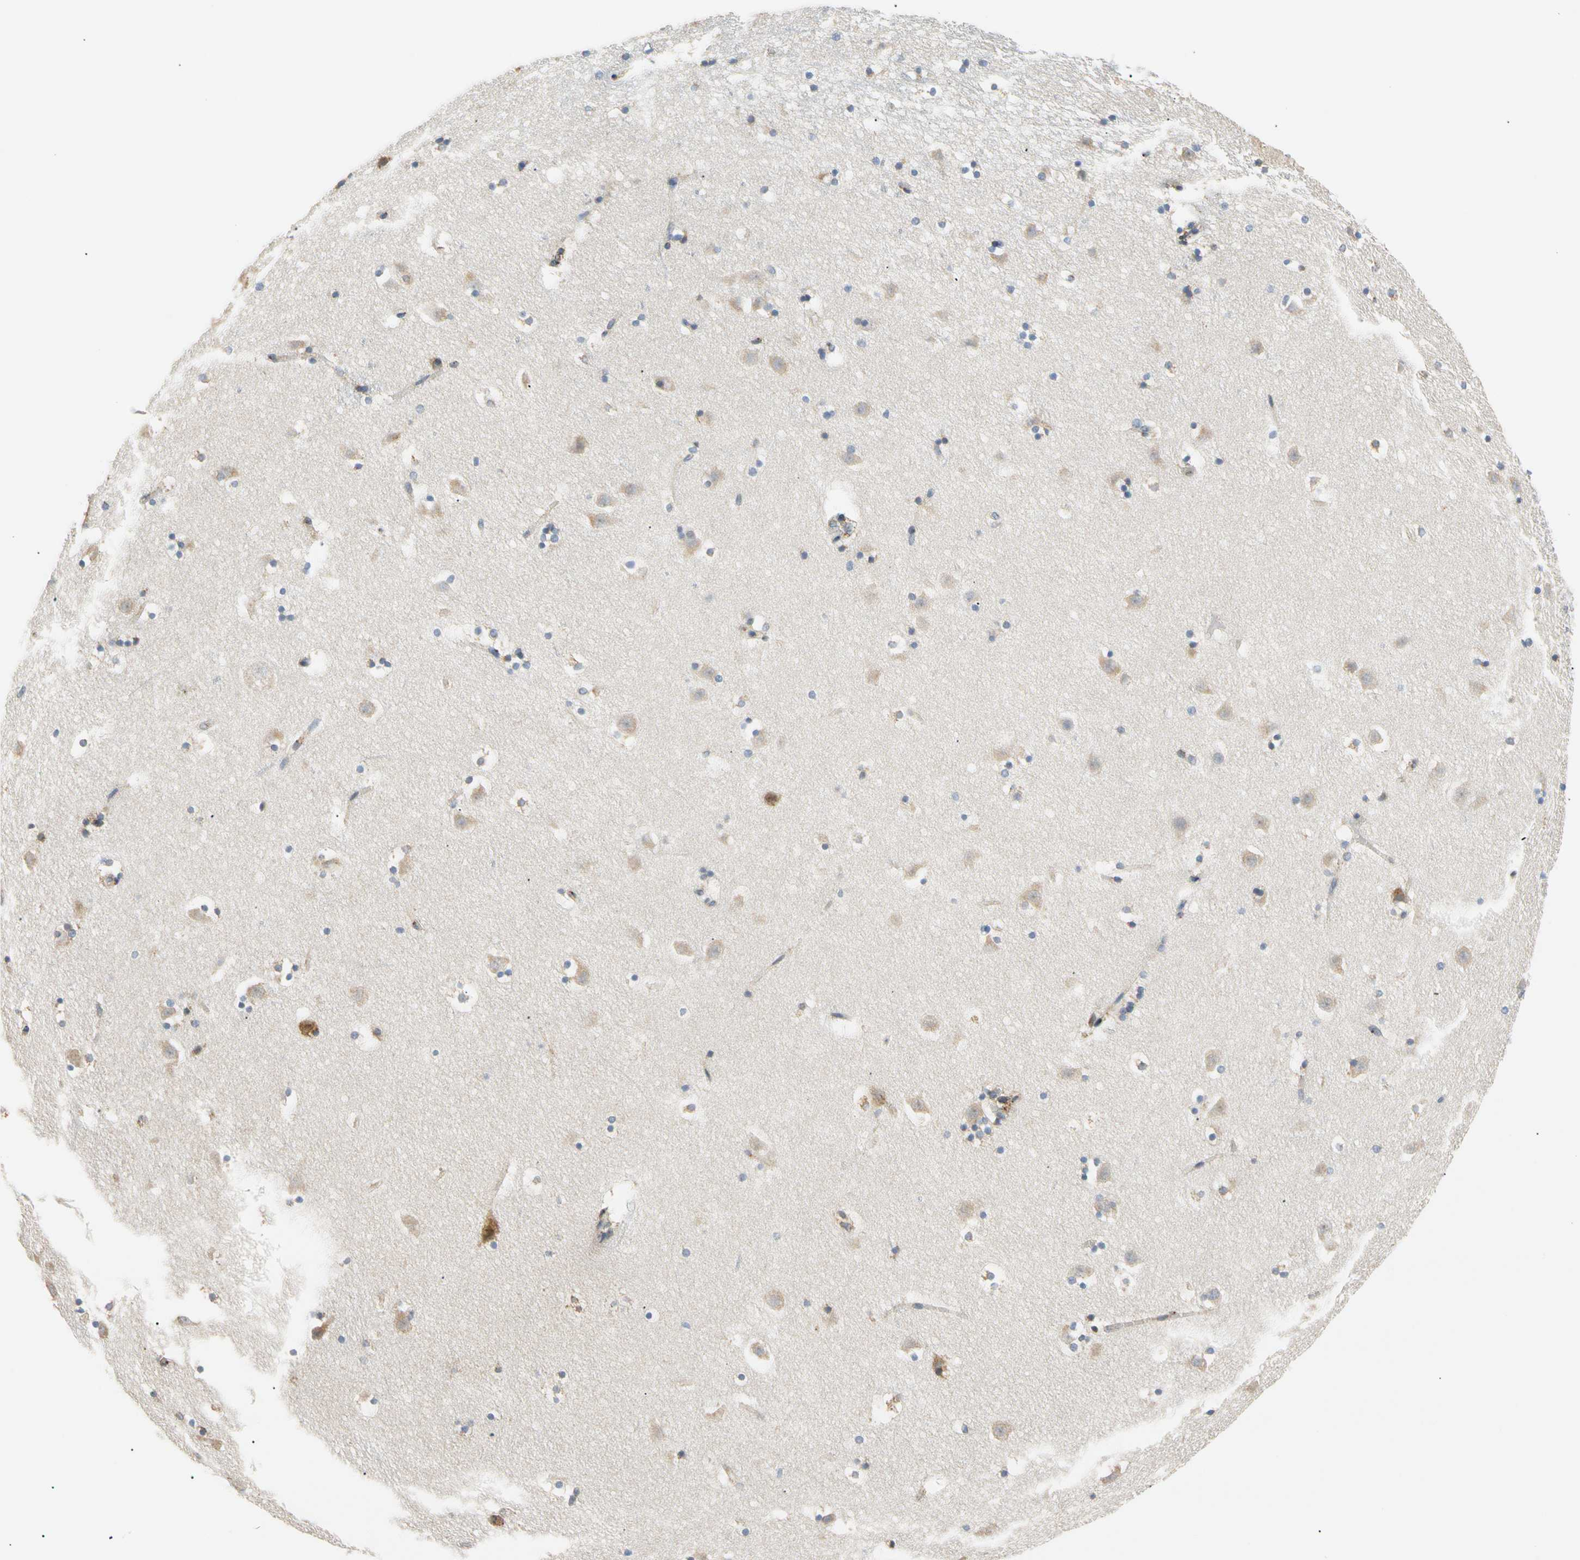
{"staining": {"intensity": "negative", "quantity": "none", "location": "none"}, "tissue": "caudate", "cell_type": "Glial cells", "image_type": "normal", "snomed": [{"axis": "morphology", "description": "Normal tissue, NOS"}, {"axis": "topography", "description": "Lateral ventricle wall"}], "caption": "IHC photomicrograph of unremarkable human caudate stained for a protein (brown), which reveals no positivity in glial cells. Brightfield microscopy of immunohistochemistry stained with DAB (3,3'-diaminobenzidine) (brown) and hematoxylin (blue), captured at high magnification.", "gene": "PLGRKT", "patient": {"sex": "male", "age": 45}}